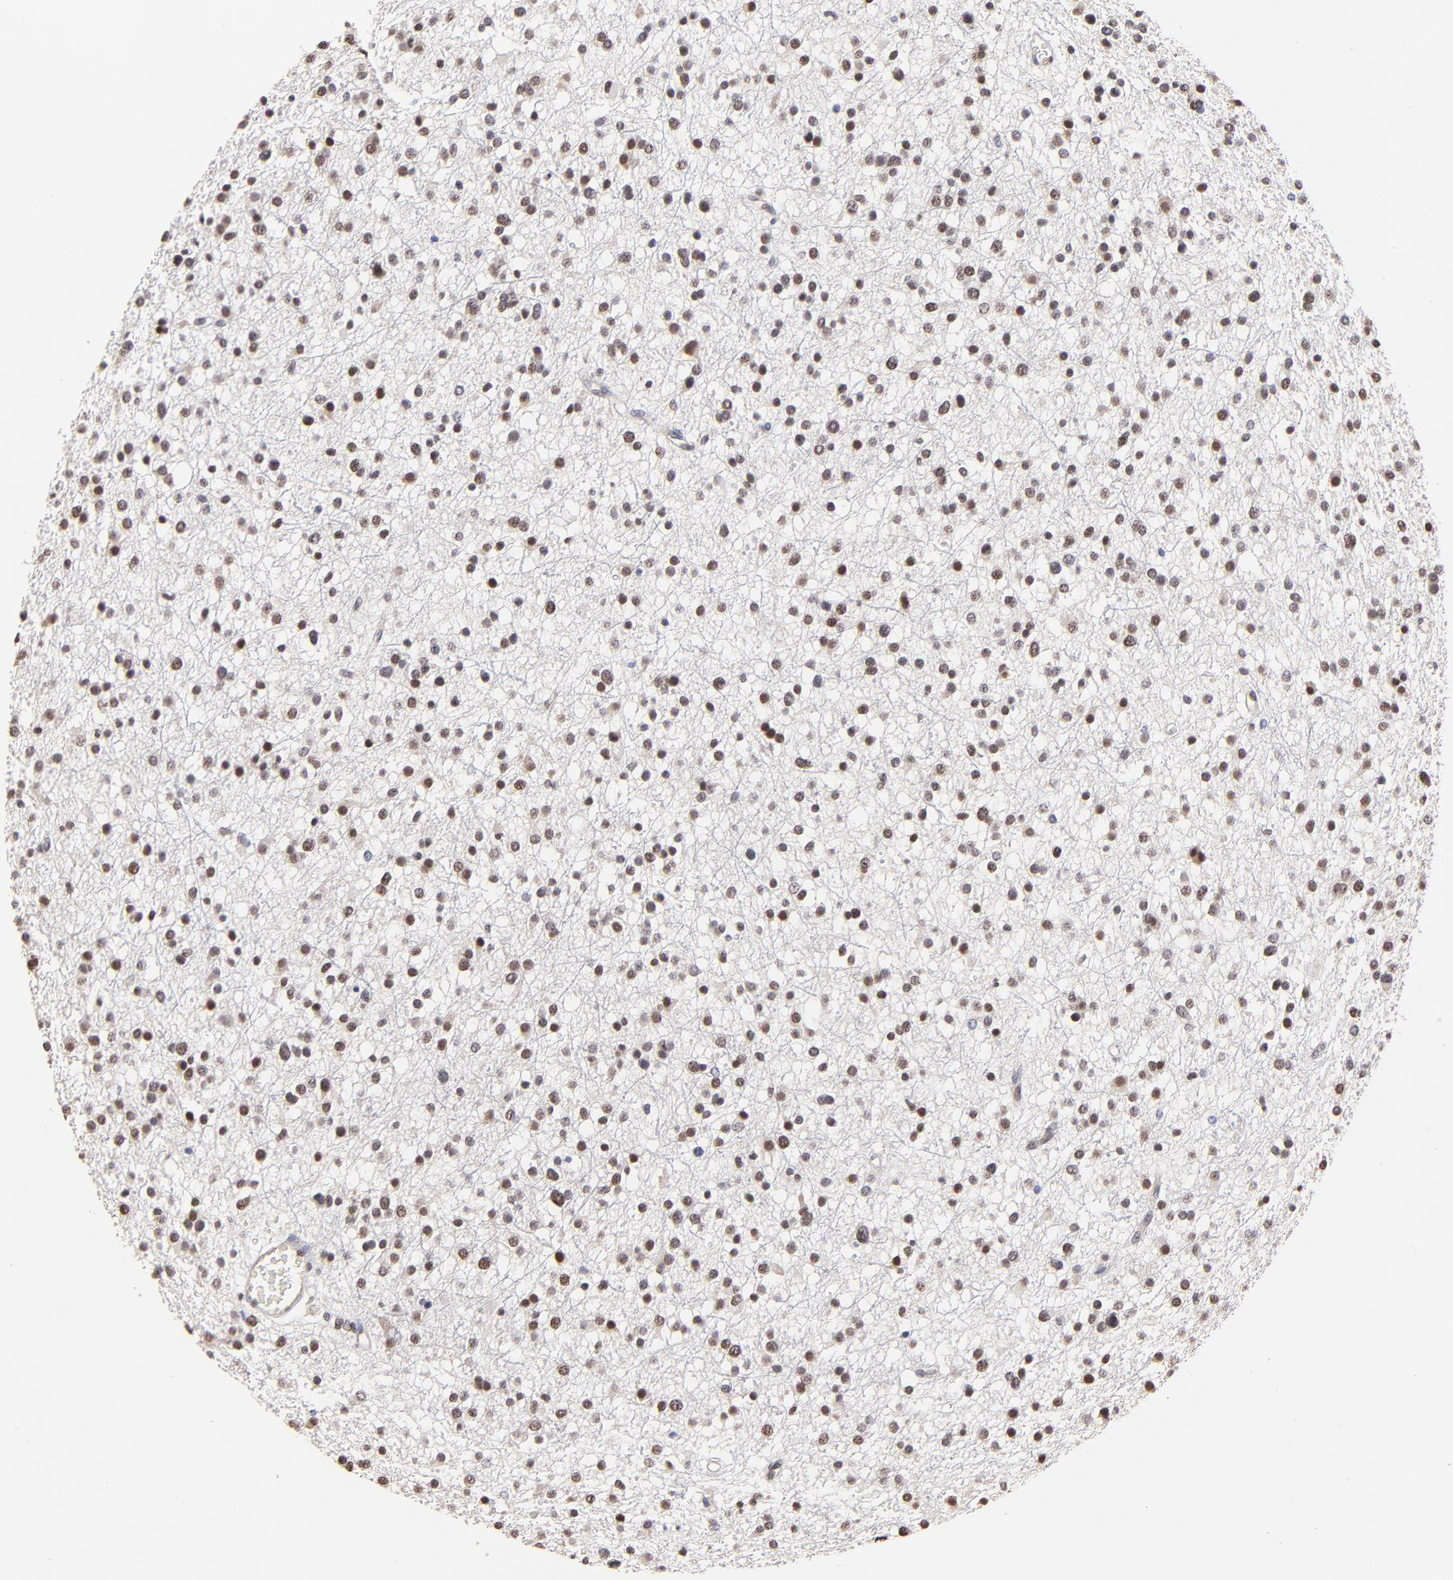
{"staining": {"intensity": "weak", "quantity": ">75%", "location": "nuclear"}, "tissue": "glioma", "cell_type": "Tumor cells", "image_type": "cancer", "snomed": [{"axis": "morphology", "description": "Glioma, malignant, Low grade"}, {"axis": "topography", "description": "Brain"}], "caption": "Protein expression analysis of malignant glioma (low-grade) displays weak nuclear positivity in about >75% of tumor cells. (brown staining indicates protein expression, while blue staining denotes nuclei).", "gene": "DSN1", "patient": {"sex": "female", "age": 36}}